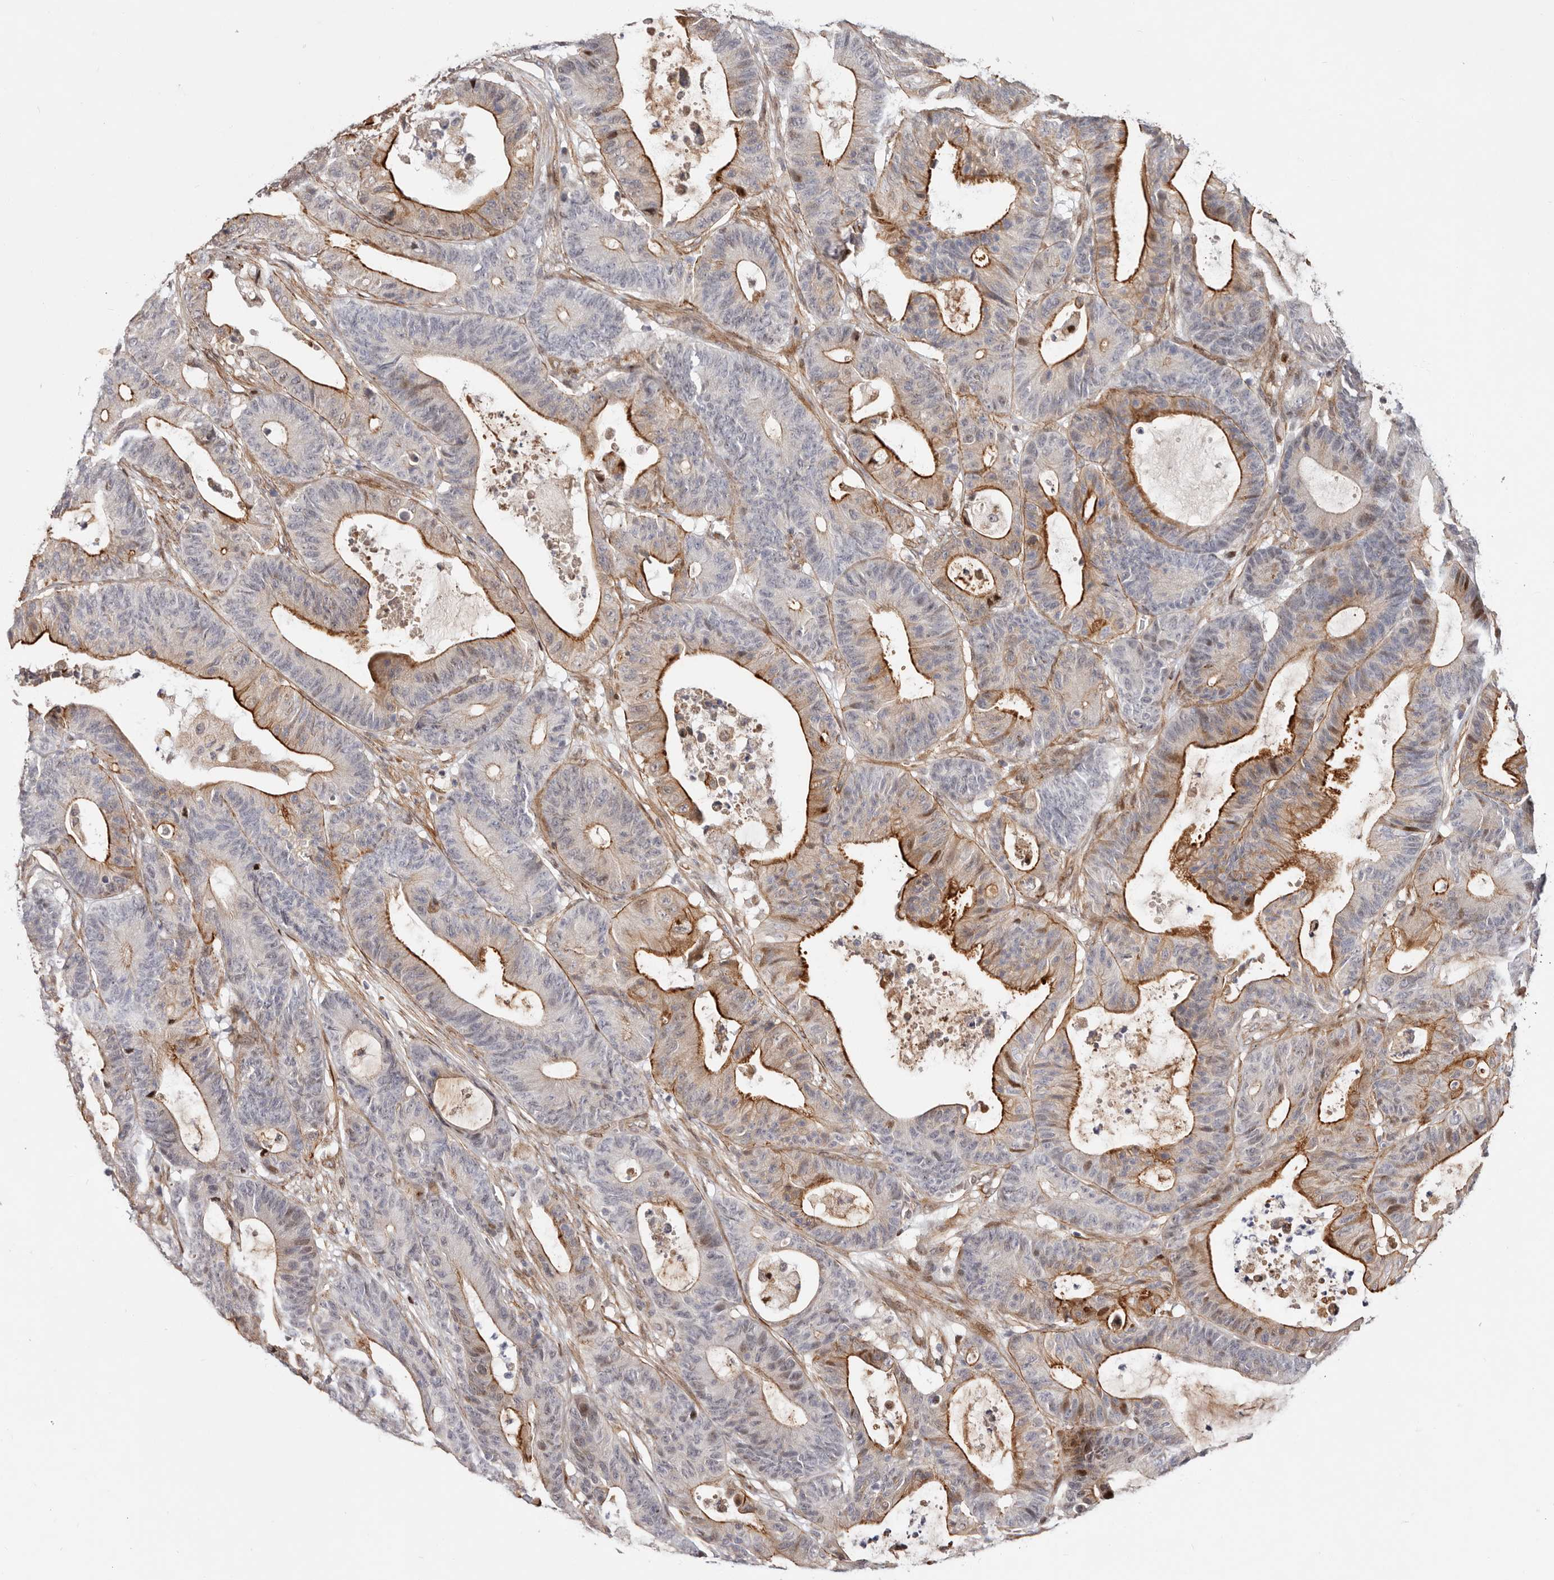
{"staining": {"intensity": "strong", "quantity": "25%-75%", "location": "cytoplasmic/membranous,nuclear"}, "tissue": "colorectal cancer", "cell_type": "Tumor cells", "image_type": "cancer", "snomed": [{"axis": "morphology", "description": "Adenocarcinoma, NOS"}, {"axis": "topography", "description": "Colon"}], "caption": "Tumor cells demonstrate strong cytoplasmic/membranous and nuclear expression in about 25%-75% of cells in colorectal cancer.", "gene": "EPHX3", "patient": {"sex": "female", "age": 84}}